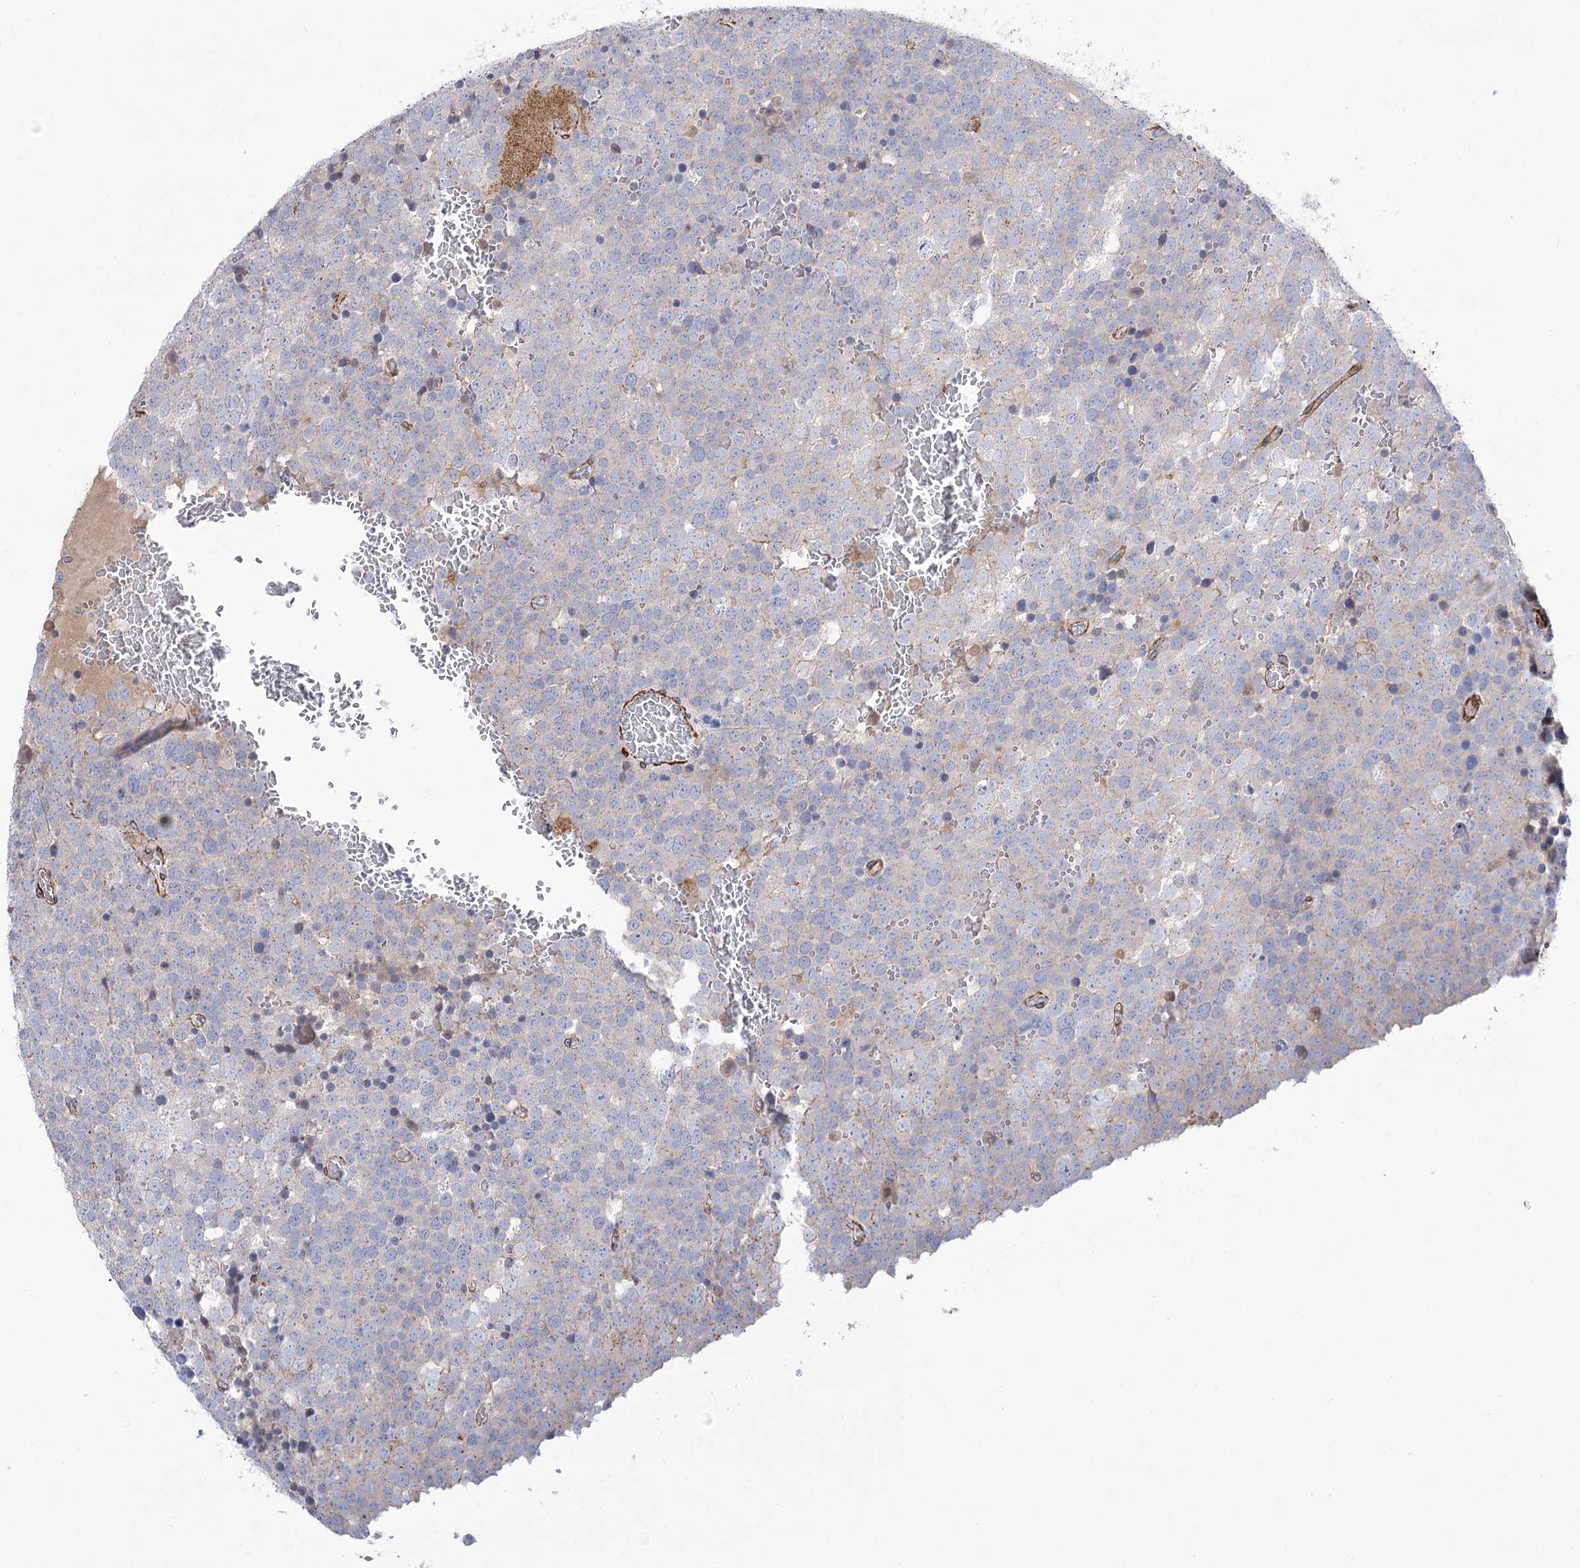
{"staining": {"intensity": "negative", "quantity": "none", "location": "none"}, "tissue": "testis cancer", "cell_type": "Tumor cells", "image_type": "cancer", "snomed": [{"axis": "morphology", "description": "Seminoma, NOS"}, {"axis": "topography", "description": "Testis"}], "caption": "Tumor cells are negative for brown protein staining in testis cancer.", "gene": "WASHC3", "patient": {"sex": "male", "age": 71}}